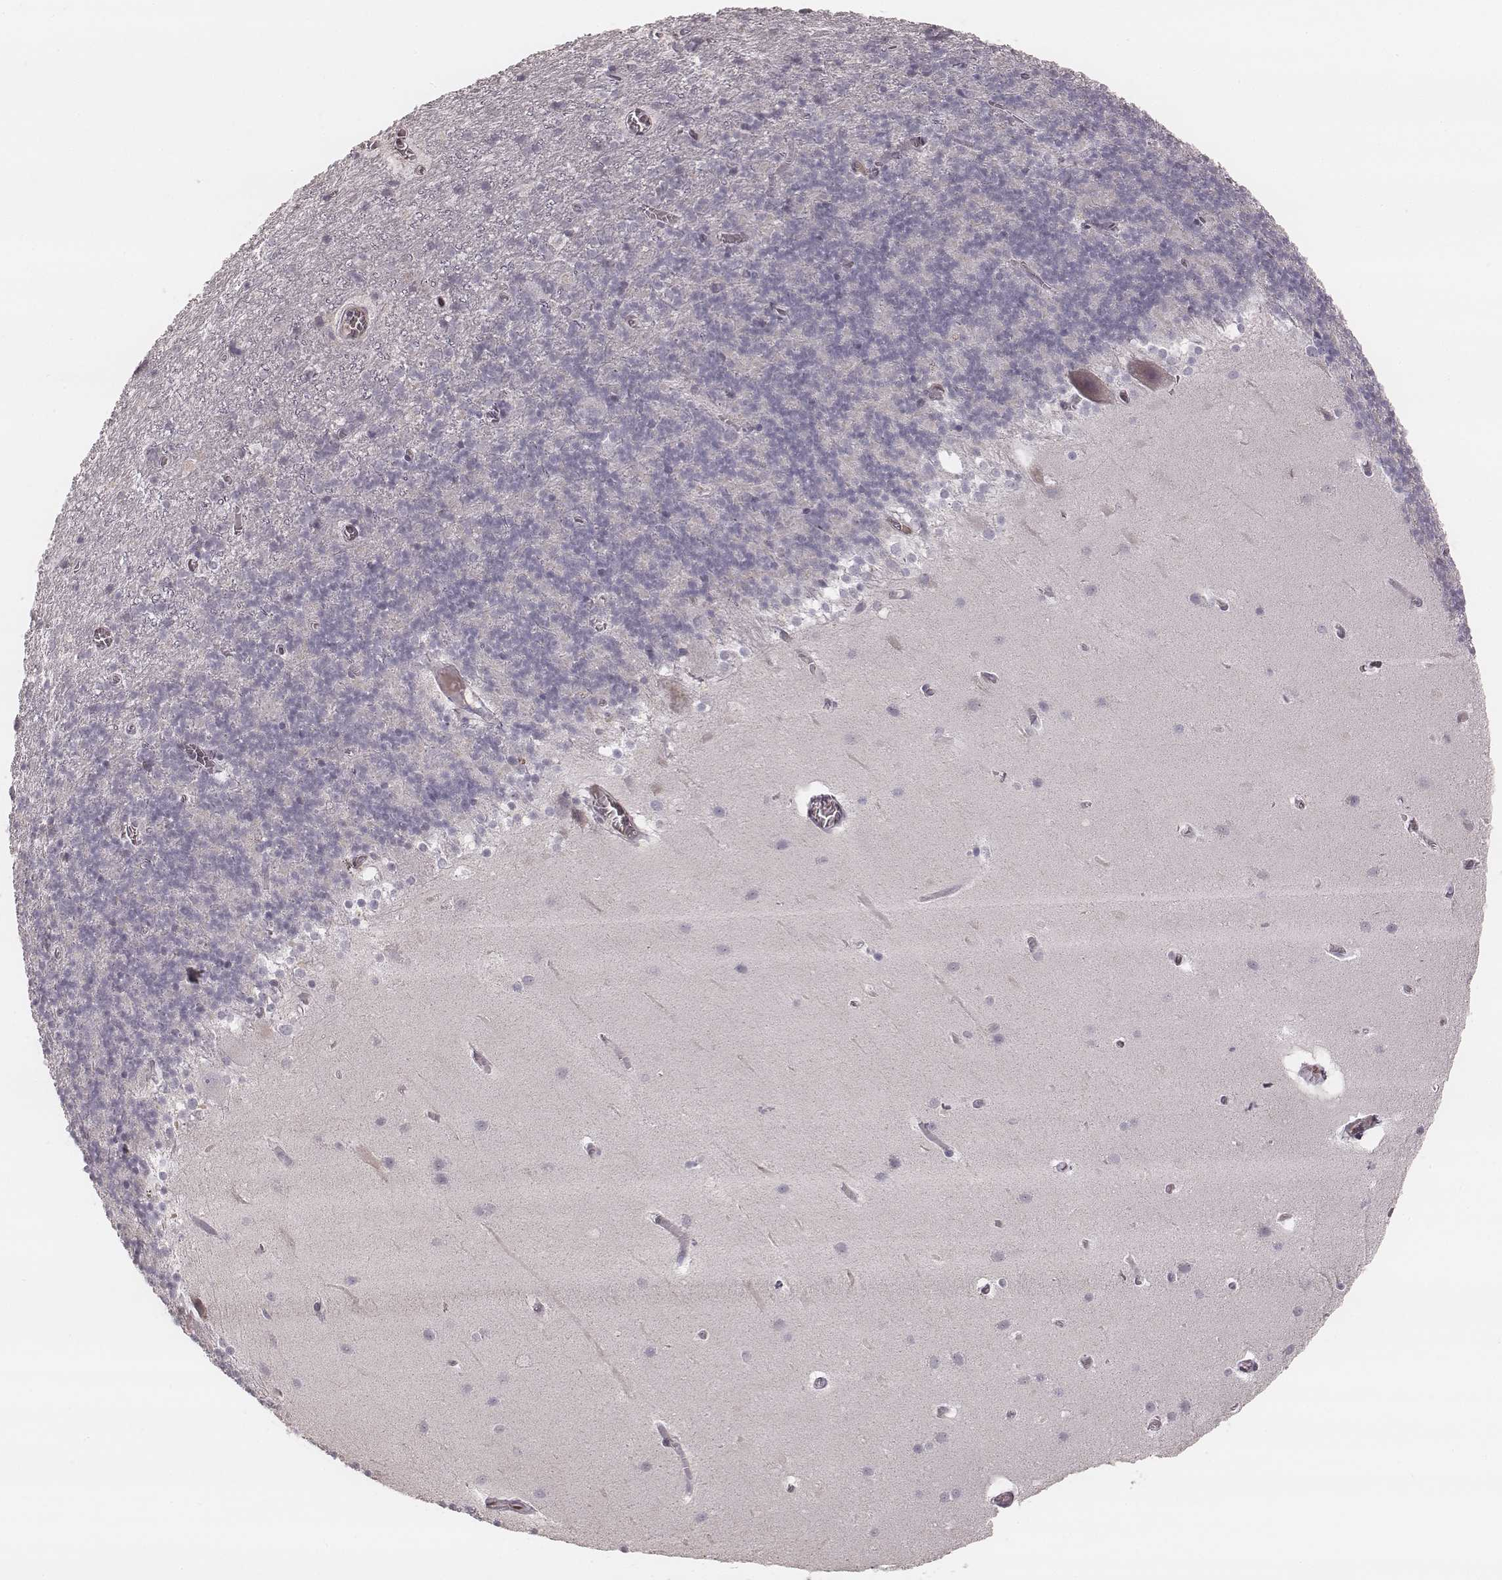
{"staining": {"intensity": "negative", "quantity": "none", "location": "none"}, "tissue": "cerebellum", "cell_type": "Cells in granular layer", "image_type": "normal", "snomed": [{"axis": "morphology", "description": "Normal tissue, NOS"}, {"axis": "topography", "description": "Cerebellum"}], "caption": "This micrograph is of unremarkable cerebellum stained with immunohistochemistry (IHC) to label a protein in brown with the nuclei are counter-stained blue. There is no staining in cells in granular layer.", "gene": "SMIM24", "patient": {"sex": "male", "age": 70}}